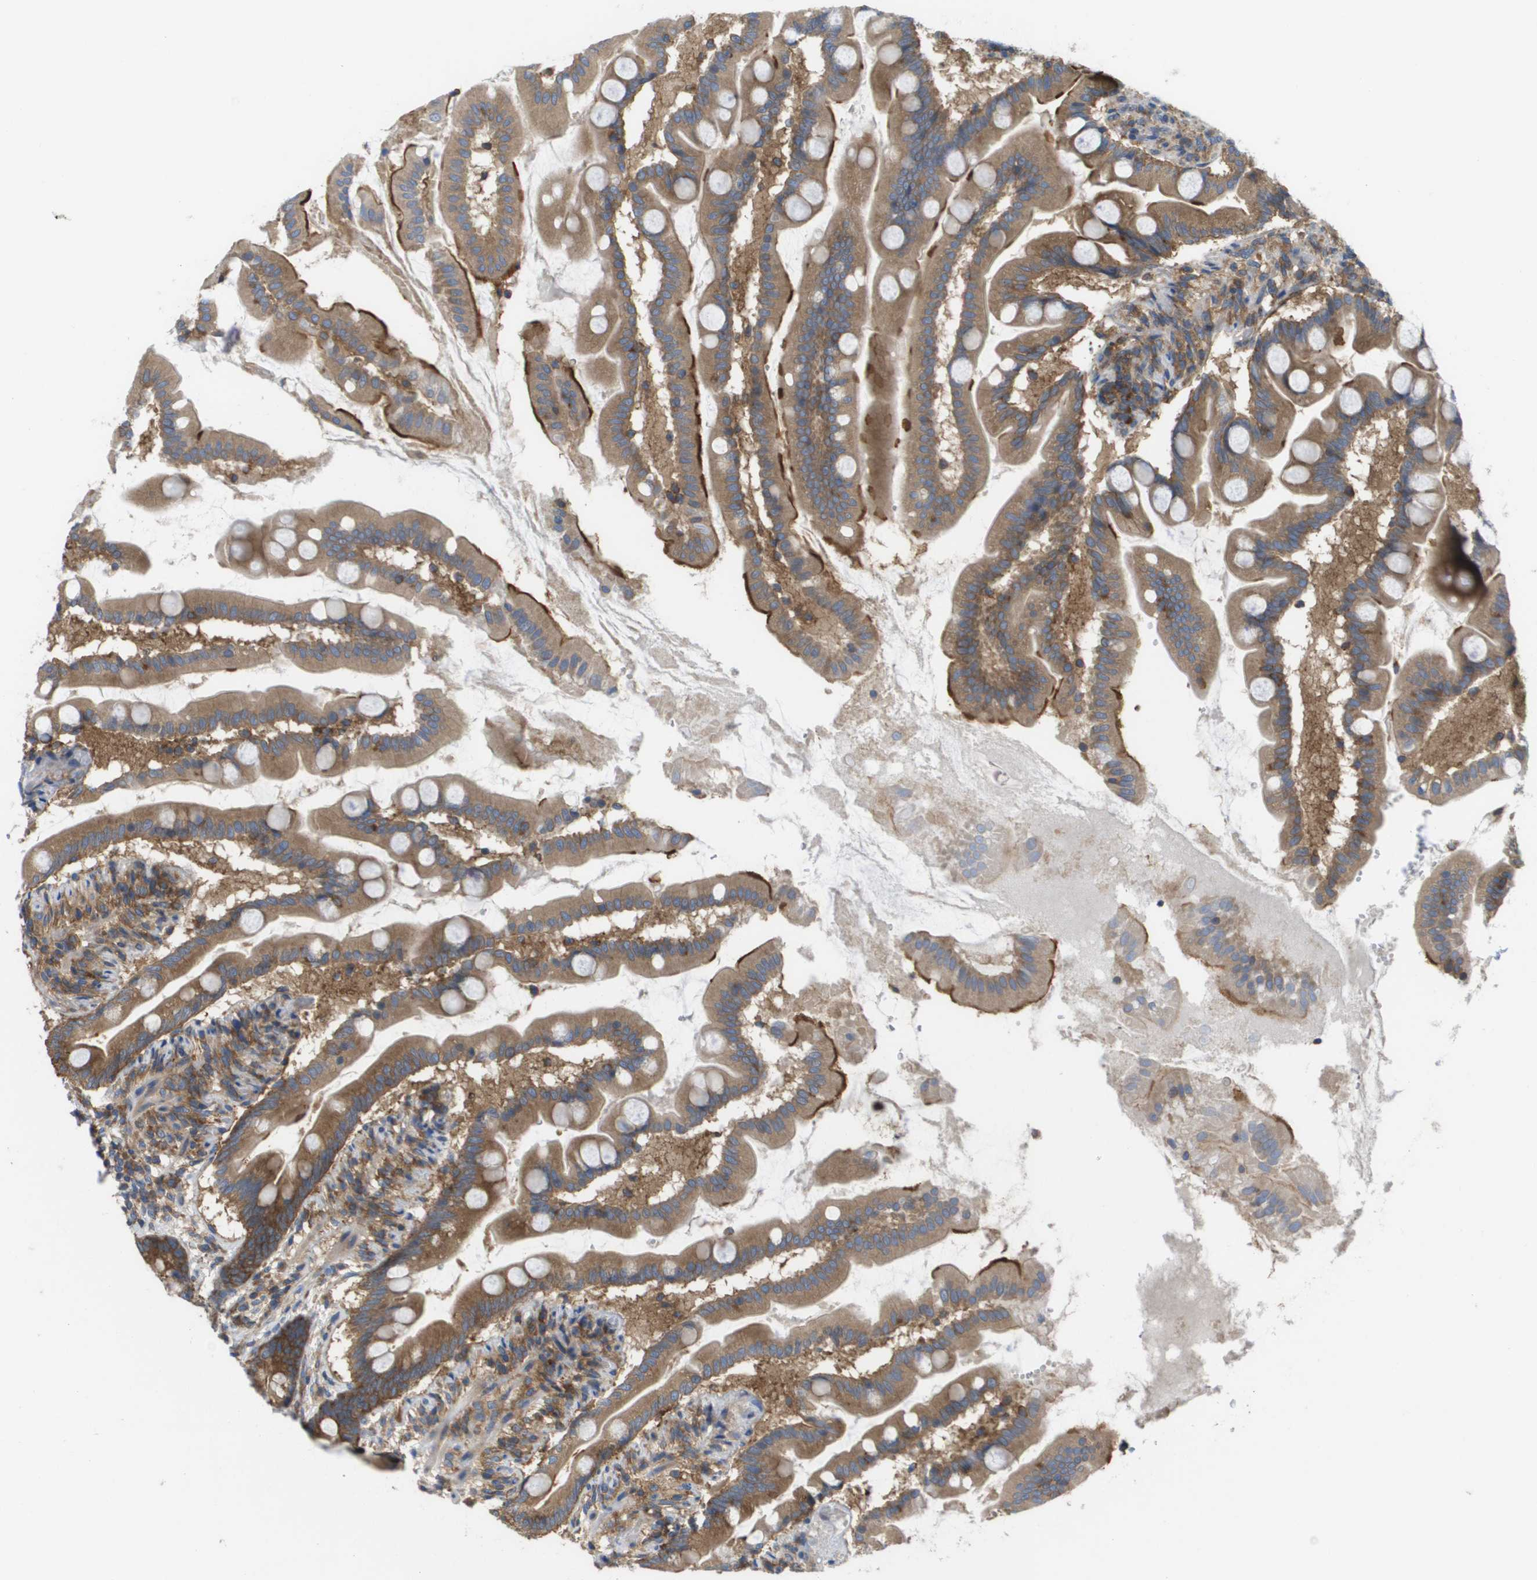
{"staining": {"intensity": "moderate", "quantity": ">75%", "location": "cytoplasmic/membranous"}, "tissue": "small intestine", "cell_type": "Glandular cells", "image_type": "normal", "snomed": [{"axis": "morphology", "description": "Normal tissue, NOS"}, {"axis": "topography", "description": "Small intestine"}], "caption": "DAB (3,3'-diaminobenzidine) immunohistochemical staining of normal human small intestine shows moderate cytoplasmic/membranous protein staining in approximately >75% of glandular cells. (Stains: DAB (3,3'-diaminobenzidine) in brown, nuclei in blue, Microscopy: brightfield microscopy at high magnification).", "gene": "EIF4G2", "patient": {"sex": "female", "age": 56}}